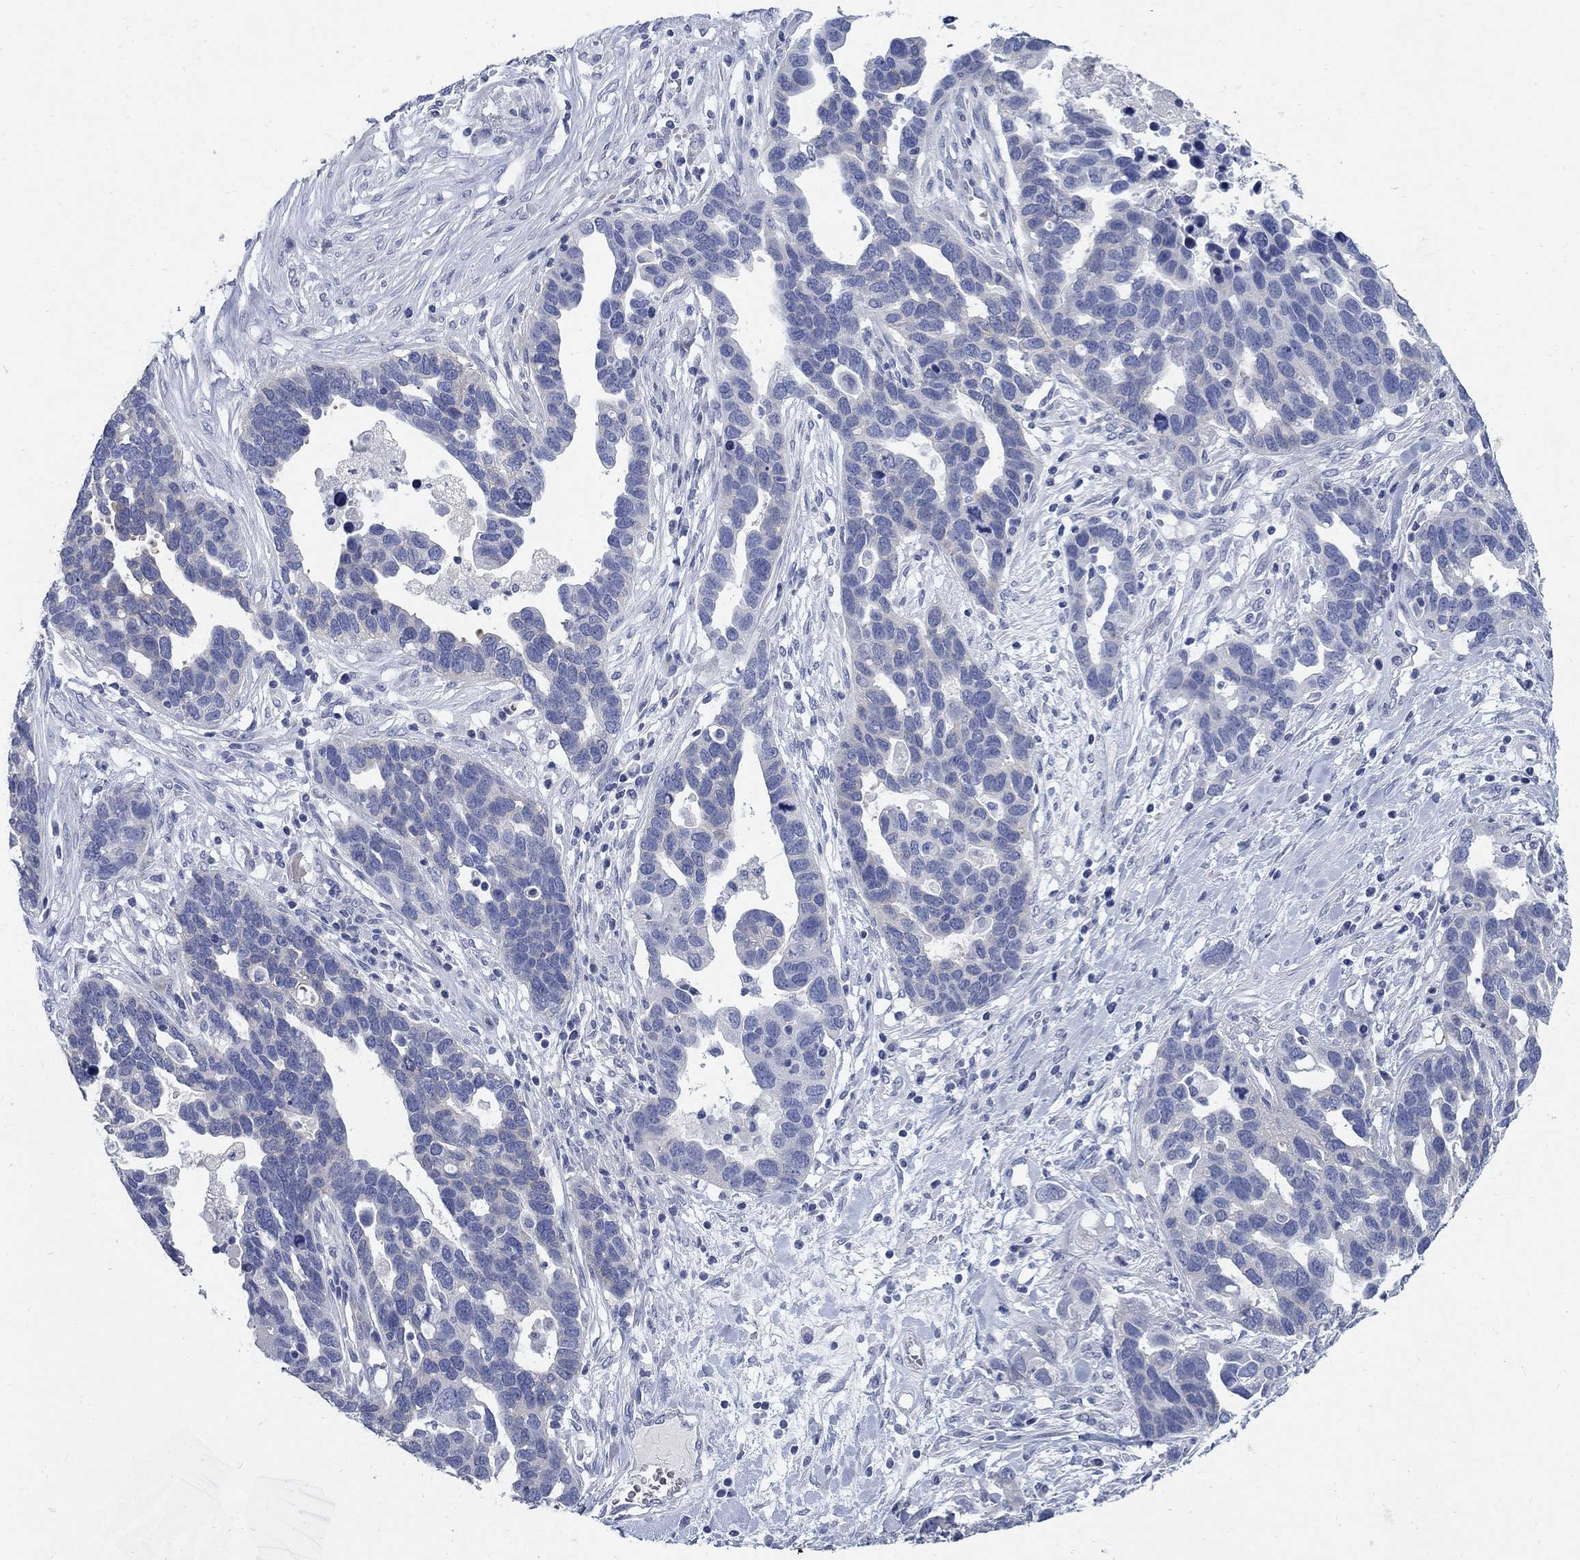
{"staining": {"intensity": "negative", "quantity": "none", "location": "none"}, "tissue": "ovarian cancer", "cell_type": "Tumor cells", "image_type": "cancer", "snomed": [{"axis": "morphology", "description": "Cystadenocarcinoma, serous, NOS"}, {"axis": "topography", "description": "Ovary"}], "caption": "This is an immunohistochemistry image of ovarian cancer (serous cystadenocarcinoma). There is no positivity in tumor cells.", "gene": "DNER", "patient": {"sex": "female", "age": 54}}